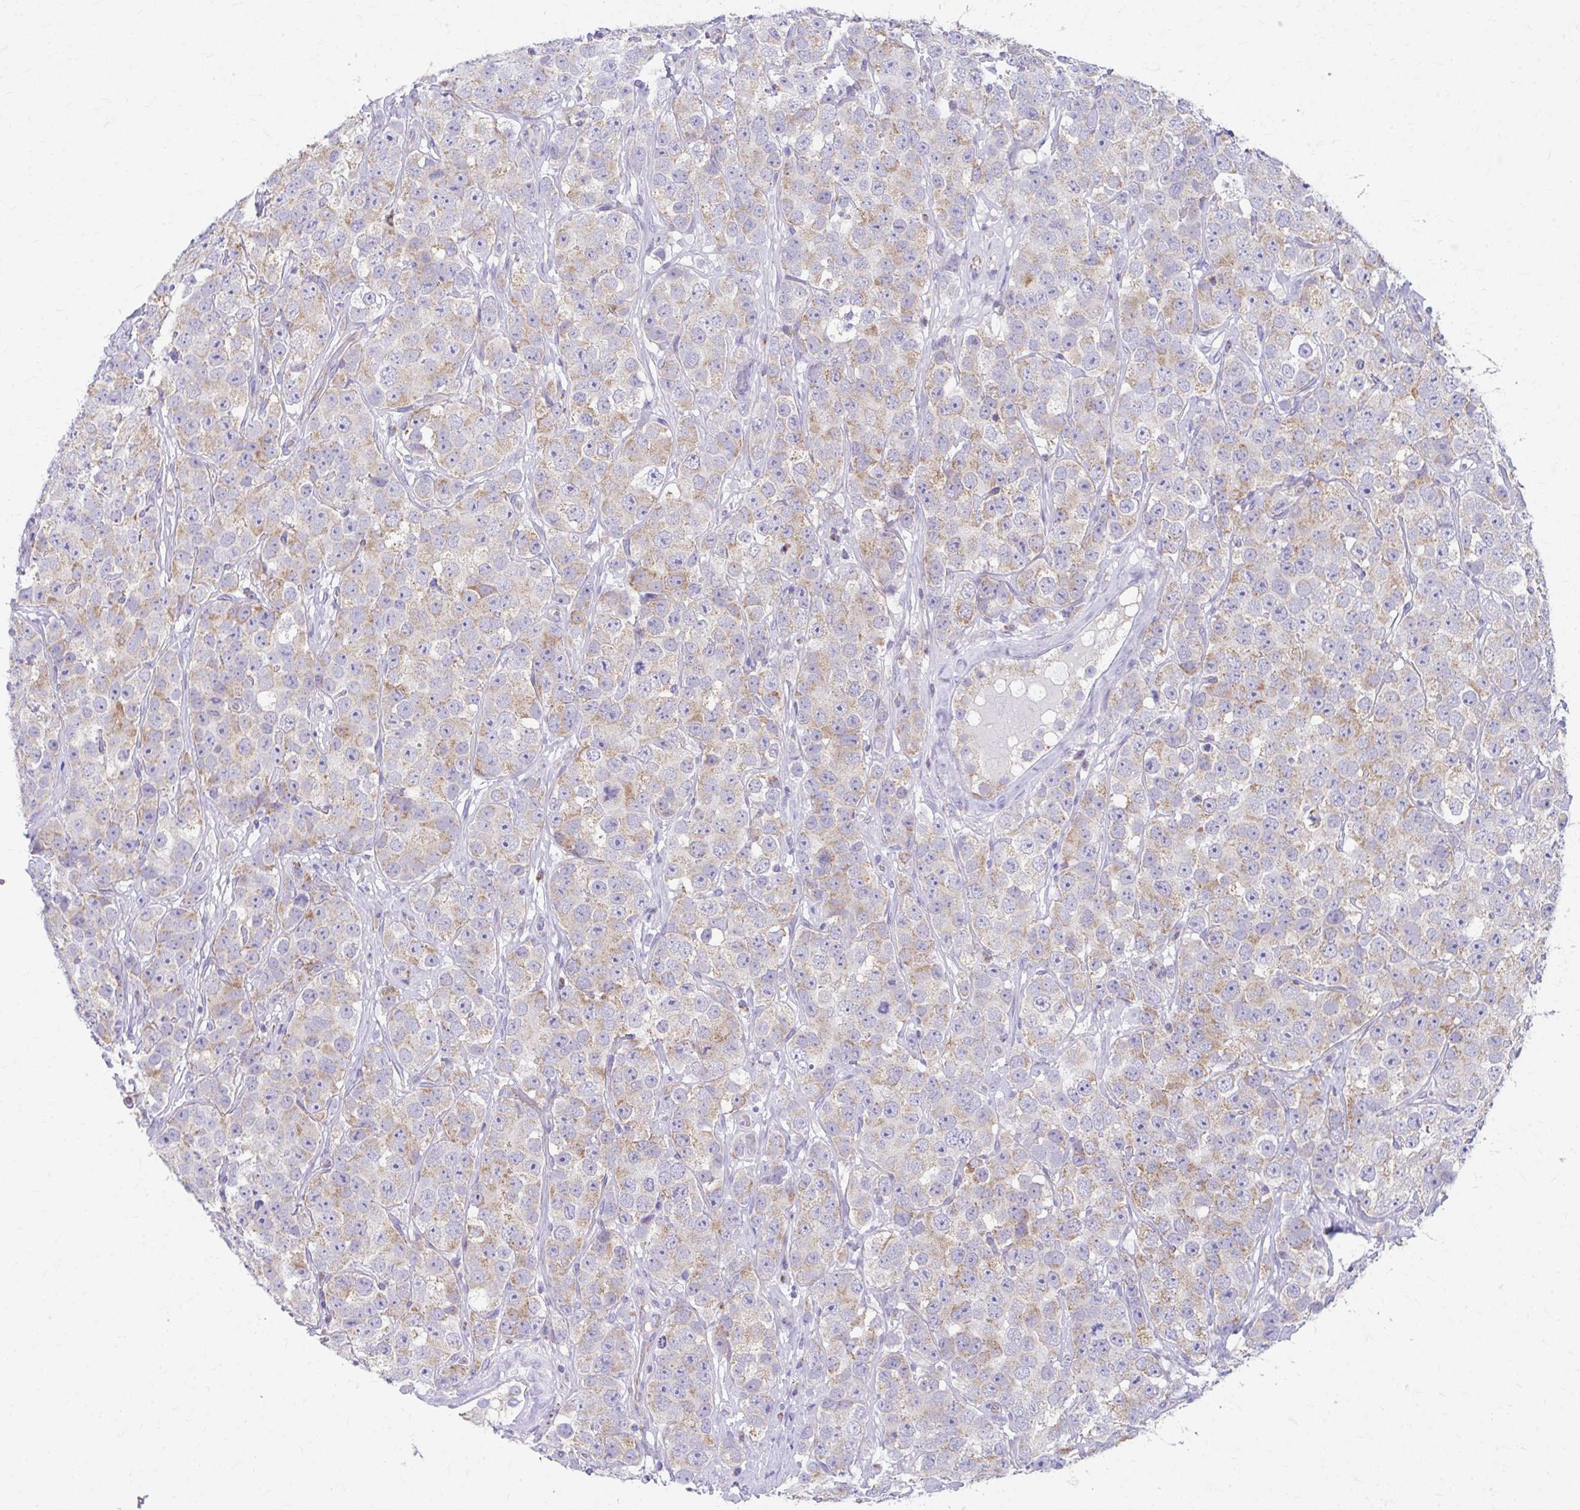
{"staining": {"intensity": "weak", "quantity": ">75%", "location": "cytoplasmic/membranous"}, "tissue": "testis cancer", "cell_type": "Tumor cells", "image_type": "cancer", "snomed": [{"axis": "morphology", "description": "Seminoma, NOS"}, {"axis": "topography", "description": "Testis"}], "caption": "This is a photomicrograph of IHC staining of testis seminoma, which shows weak positivity in the cytoplasmic/membranous of tumor cells.", "gene": "MRPL19", "patient": {"sex": "male", "age": 28}}